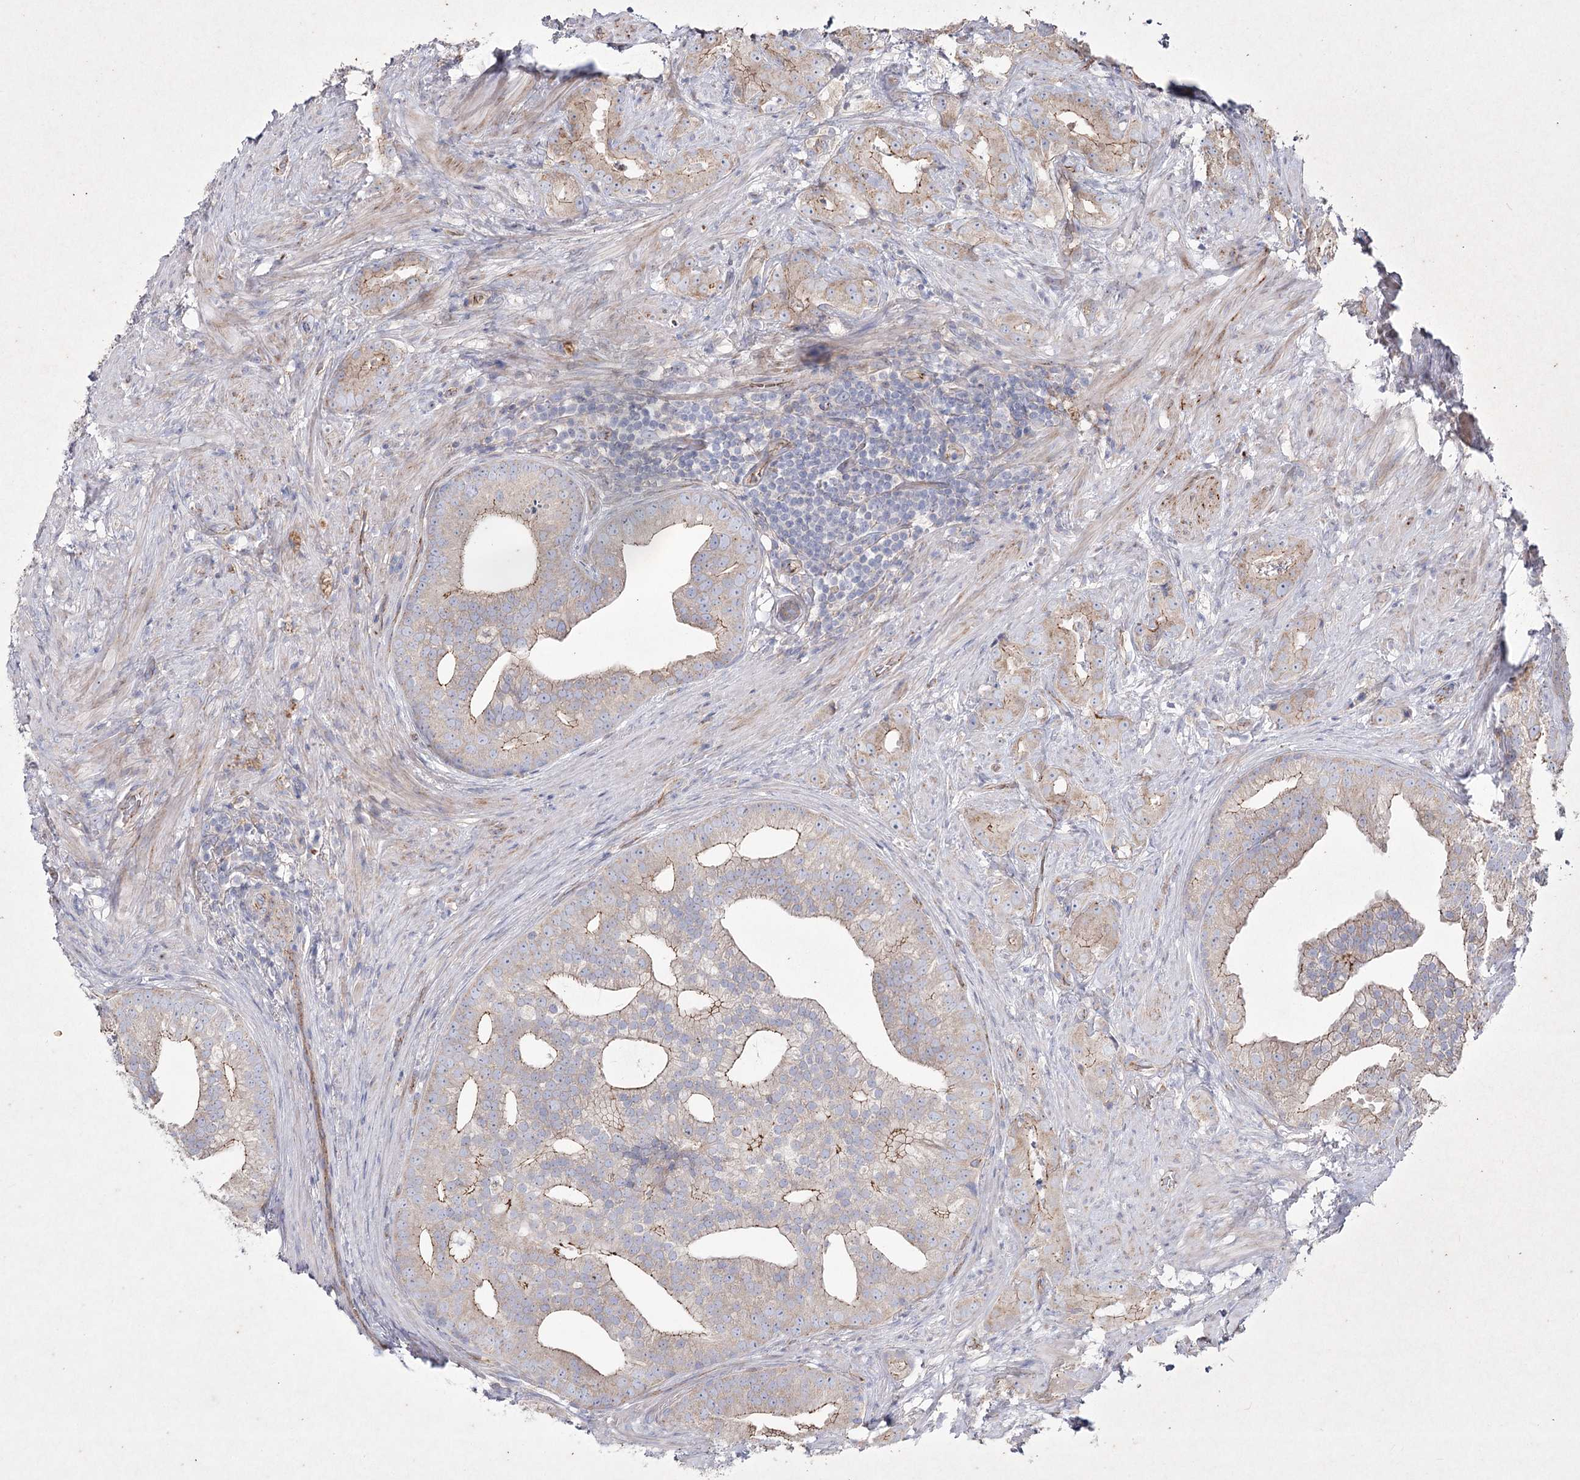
{"staining": {"intensity": "moderate", "quantity": "25%-75%", "location": "cytoplasmic/membranous"}, "tissue": "prostate cancer", "cell_type": "Tumor cells", "image_type": "cancer", "snomed": [{"axis": "morphology", "description": "Adenocarcinoma, Low grade"}, {"axis": "topography", "description": "Prostate"}], "caption": "DAB immunohistochemical staining of prostate cancer (low-grade adenocarcinoma) reveals moderate cytoplasmic/membranous protein staining in about 25%-75% of tumor cells.", "gene": "LDLRAD3", "patient": {"sex": "male", "age": 71}}